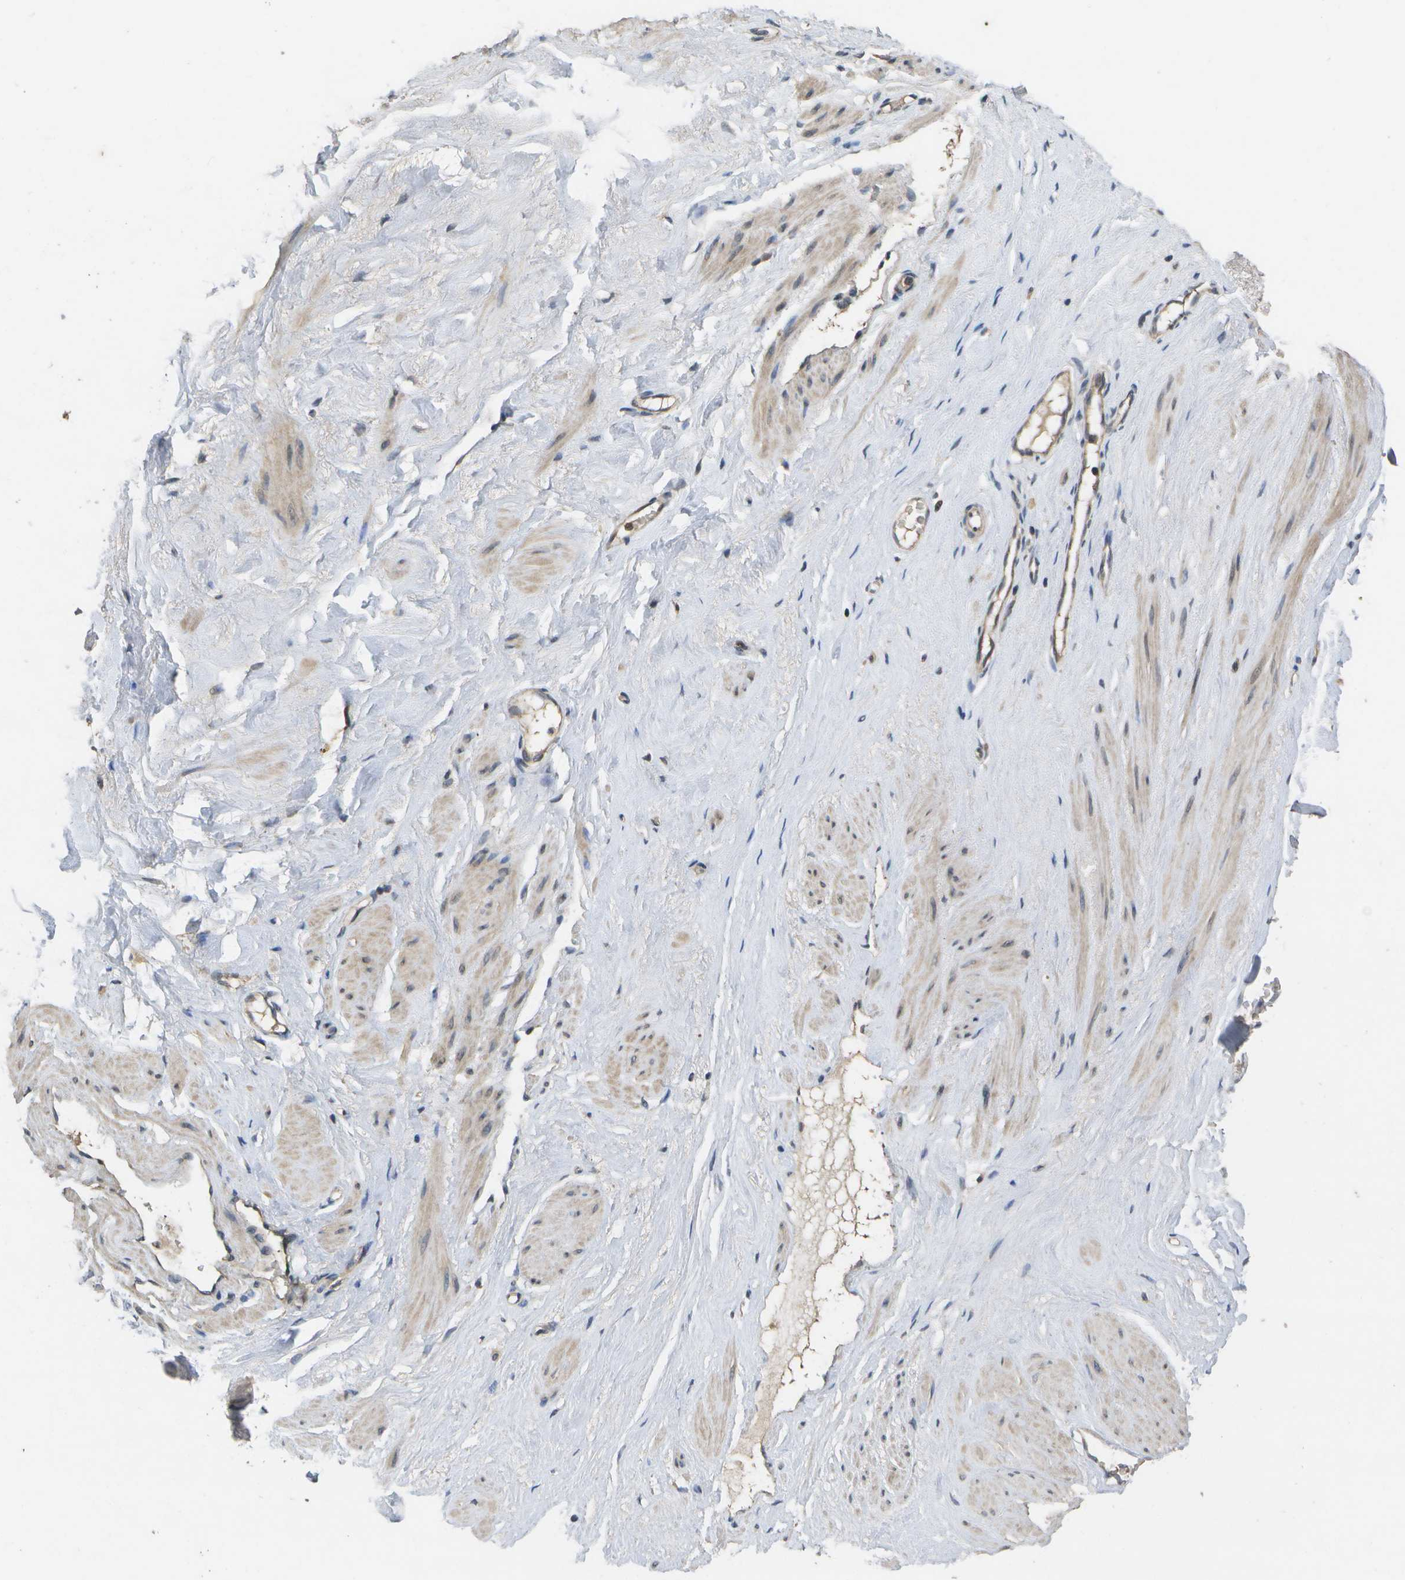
{"staining": {"intensity": "weak", "quantity": ">75%", "location": "cytoplasmic/membranous"}, "tissue": "adipose tissue", "cell_type": "Adipocytes", "image_type": "normal", "snomed": [{"axis": "morphology", "description": "Normal tissue, NOS"}, {"axis": "topography", "description": "Soft tissue"}, {"axis": "topography", "description": "Vascular tissue"}], "caption": "IHC (DAB) staining of normal adipose tissue reveals weak cytoplasmic/membranous protein staining in approximately >75% of adipocytes.", "gene": "ALAS1", "patient": {"sex": "female", "age": 35}}